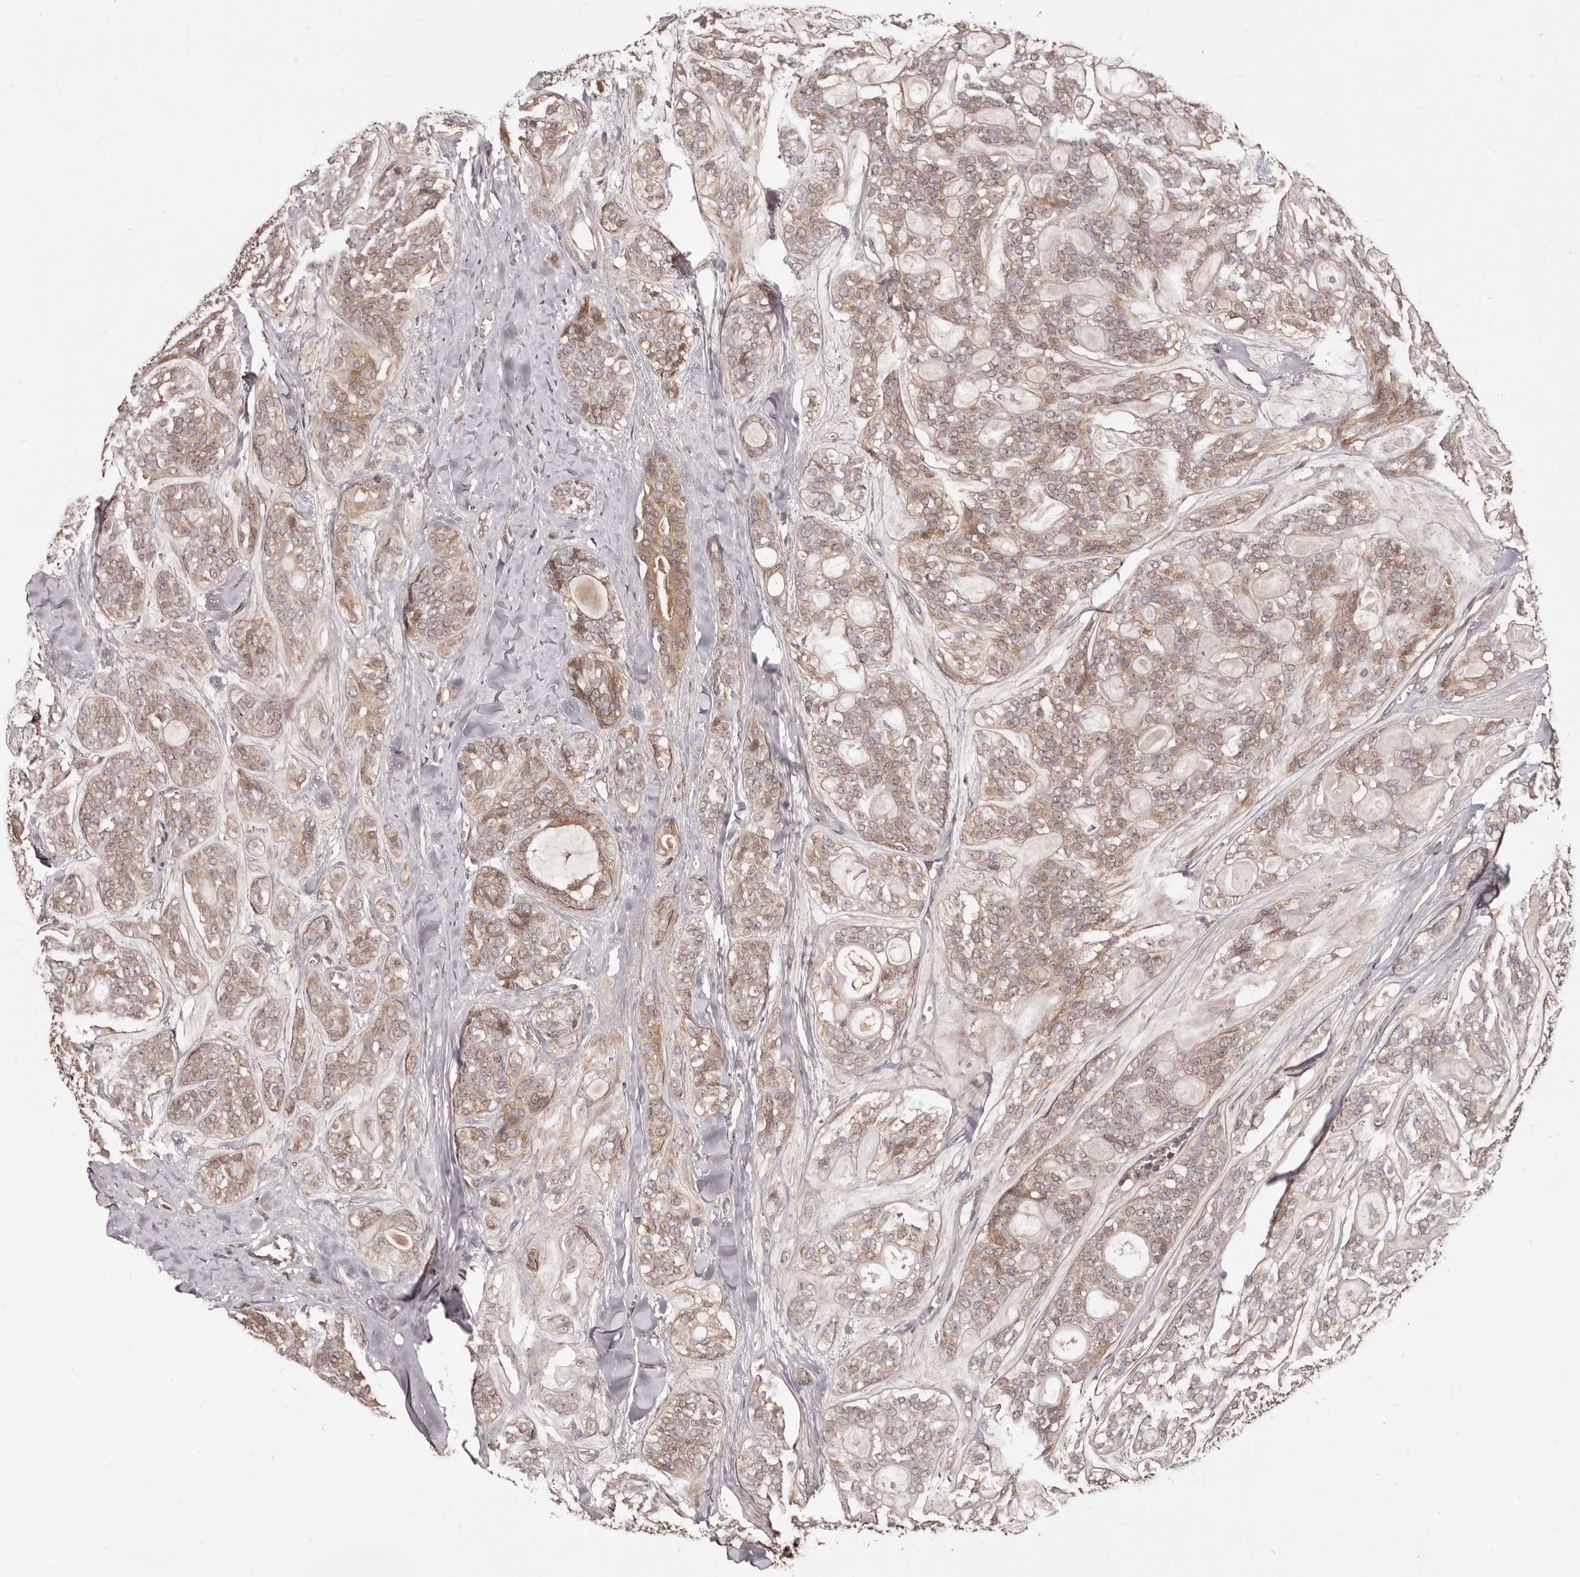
{"staining": {"intensity": "weak", "quantity": ">75%", "location": "cytoplasmic/membranous"}, "tissue": "head and neck cancer", "cell_type": "Tumor cells", "image_type": "cancer", "snomed": [{"axis": "morphology", "description": "Adenocarcinoma, NOS"}, {"axis": "topography", "description": "Head-Neck"}], "caption": "Adenocarcinoma (head and neck) tissue shows weak cytoplasmic/membranous expression in about >75% of tumor cells, visualized by immunohistochemistry. (Brightfield microscopy of DAB IHC at high magnification).", "gene": "MDP1", "patient": {"sex": "male", "age": 66}}